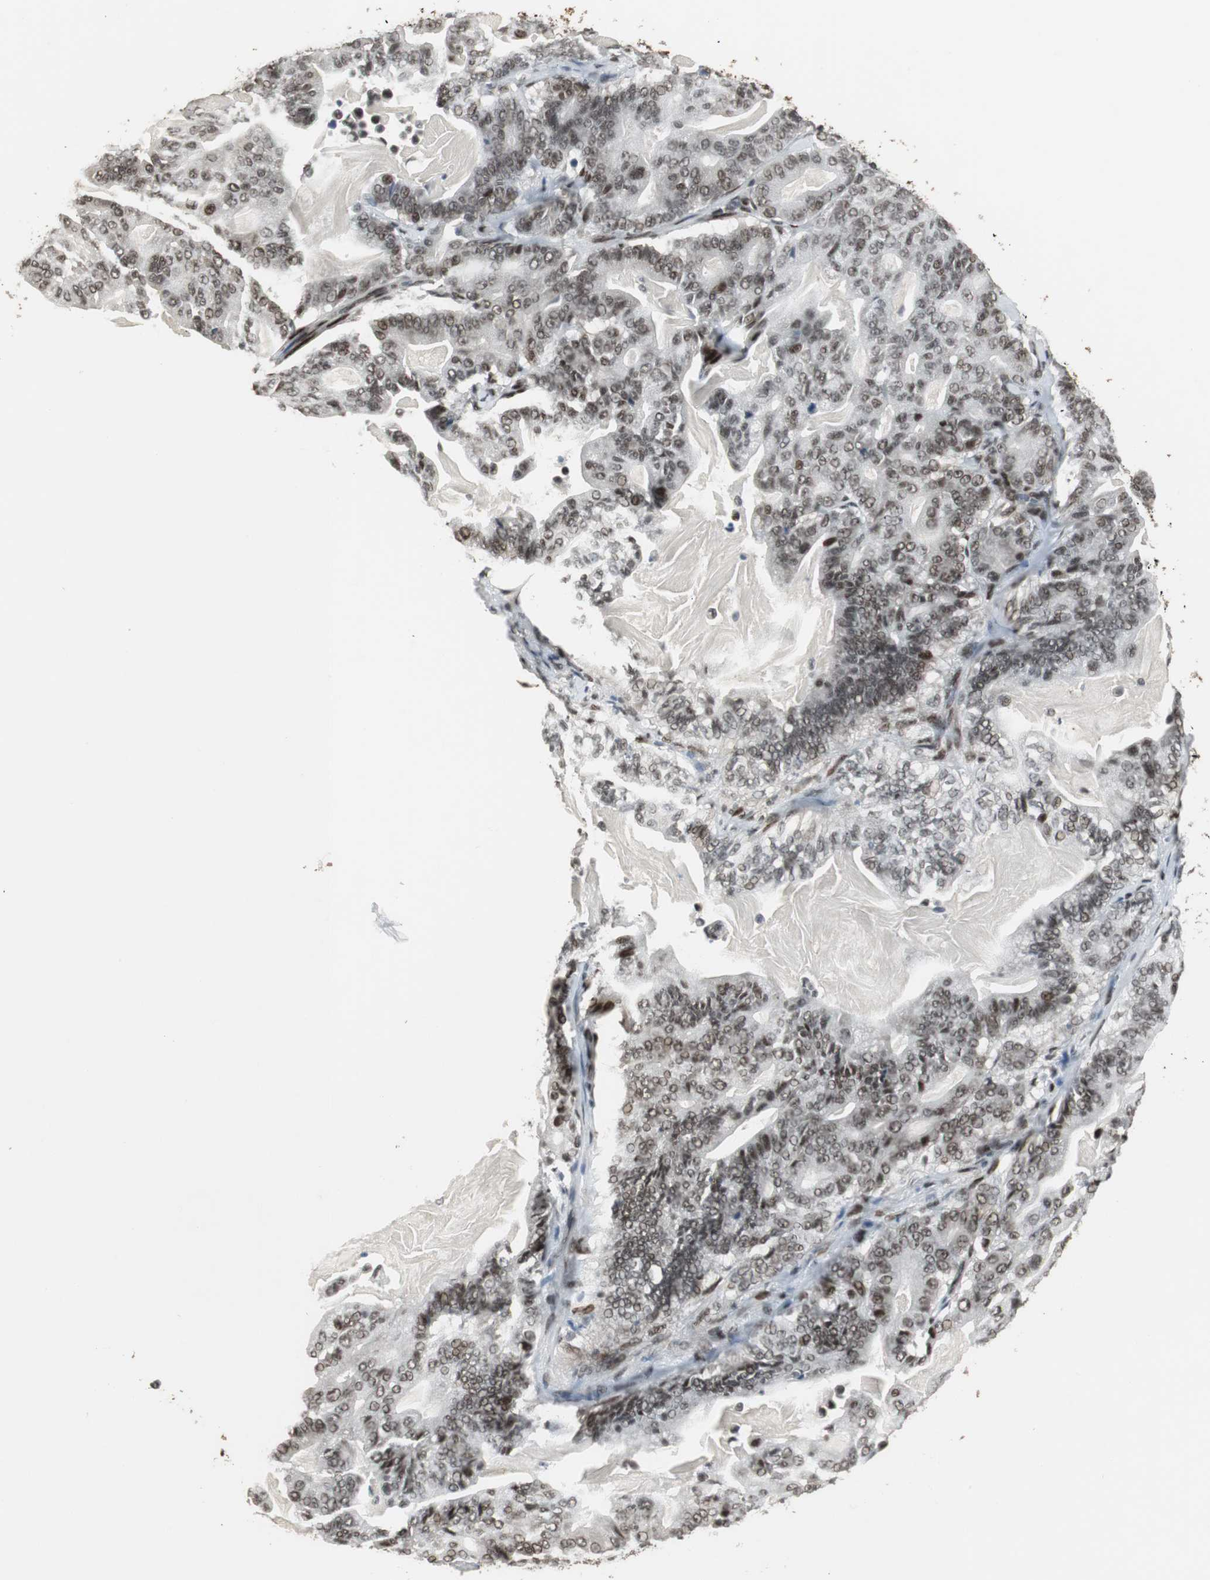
{"staining": {"intensity": "moderate", "quantity": ">75%", "location": "nuclear"}, "tissue": "pancreatic cancer", "cell_type": "Tumor cells", "image_type": "cancer", "snomed": [{"axis": "morphology", "description": "Adenocarcinoma, NOS"}, {"axis": "topography", "description": "Pancreas"}], "caption": "Protein analysis of pancreatic adenocarcinoma tissue demonstrates moderate nuclear expression in about >75% of tumor cells.", "gene": "TAF5", "patient": {"sex": "male", "age": 63}}